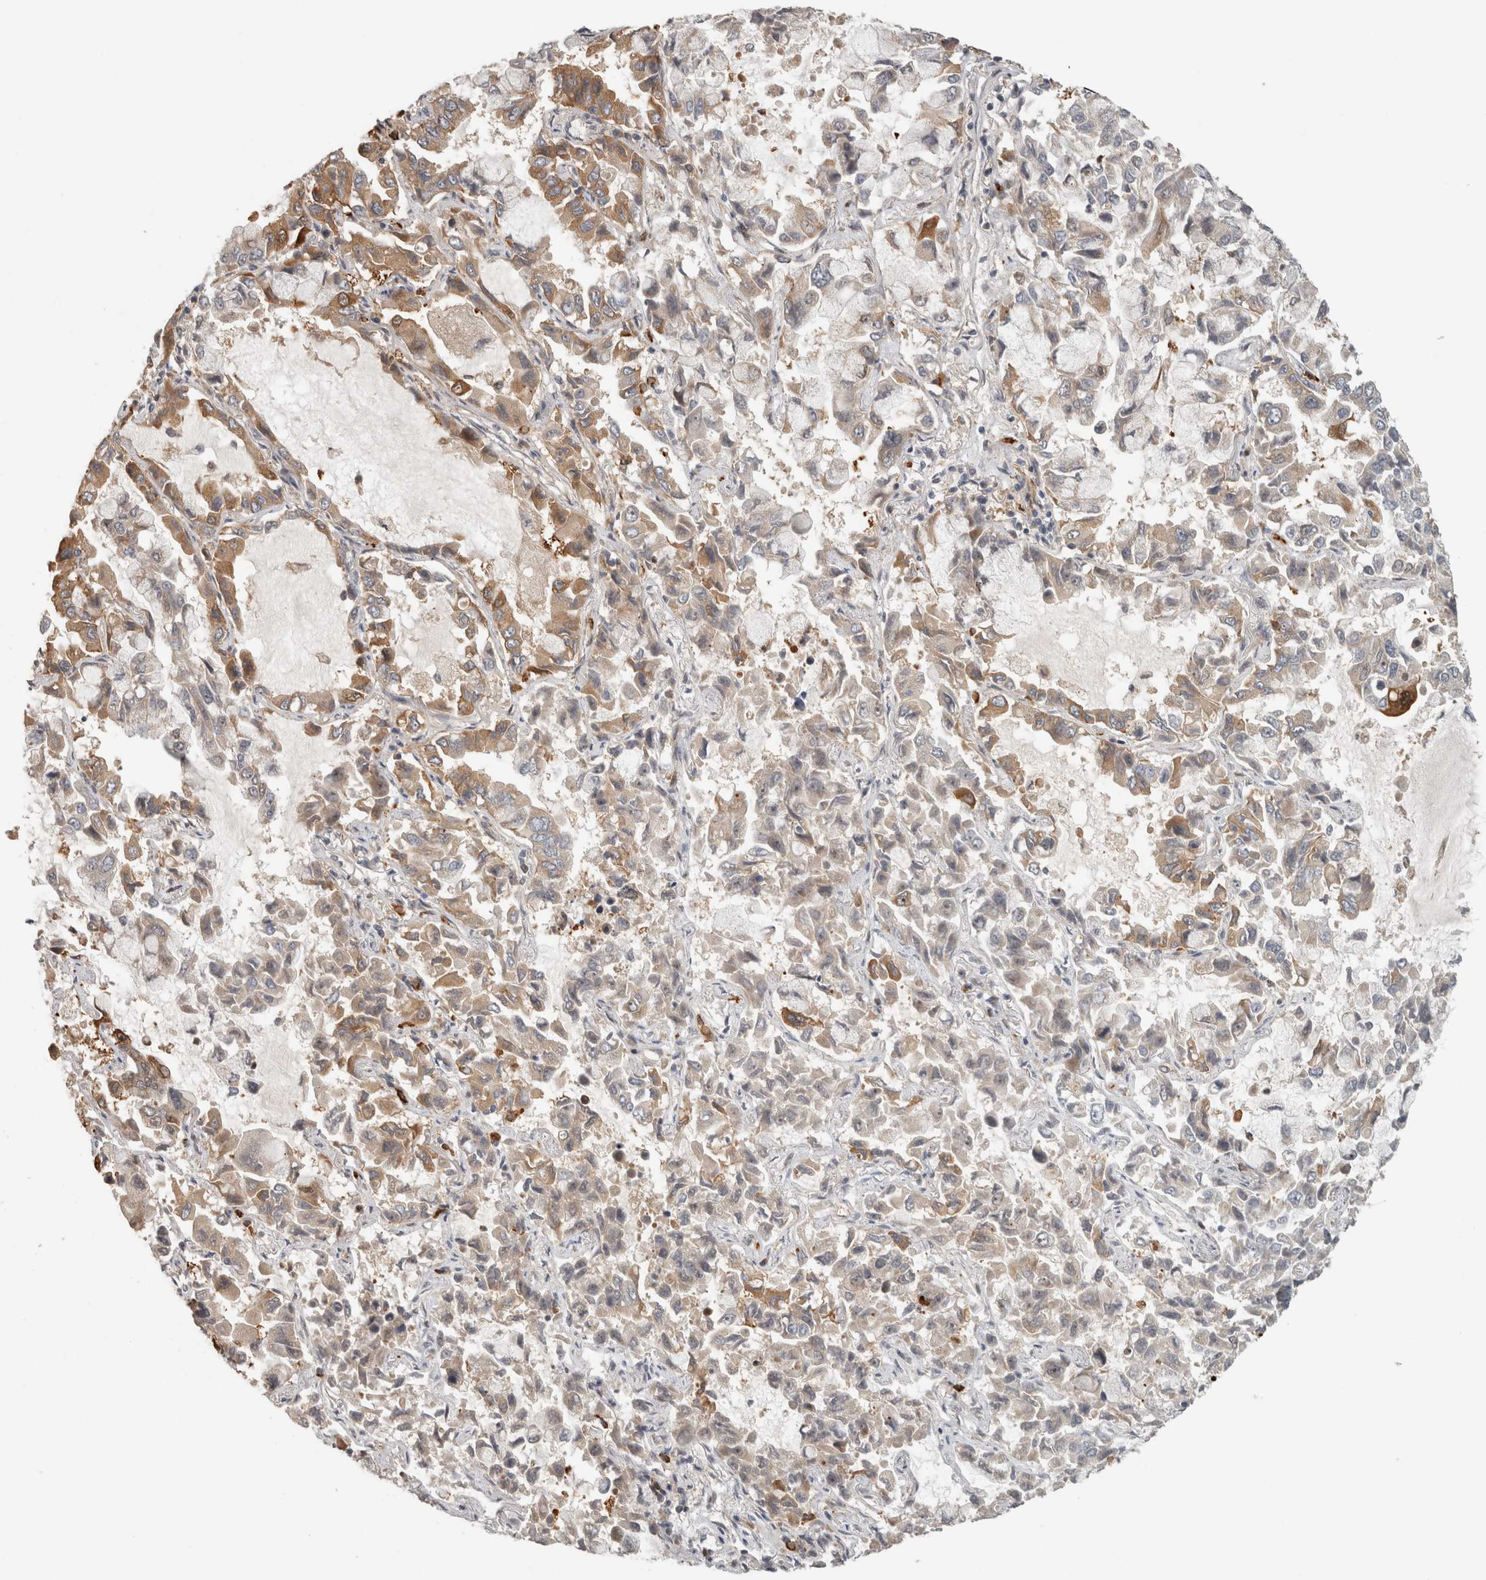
{"staining": {"intensity": "moderate", "quantity": "<25%", "location": "cytoplasmic/membranous"}, "tissue": "lung cancer", "cell_type": "Tumor cells", "image_type": "cancer", "snomed": [{"axis": "morphology", "description": "Adenocarcinoma, NOS"}, {"axis": "topography", "description": "Lung"}], "caption": "Lung cancer stained with DAB IHC exhibits low levels of moderate cytoplasmic/membranous staining in approximately <25% of tumor cells.", "gene": "SIPA1L2", "patient": {"sex": "male", "age": 64}}